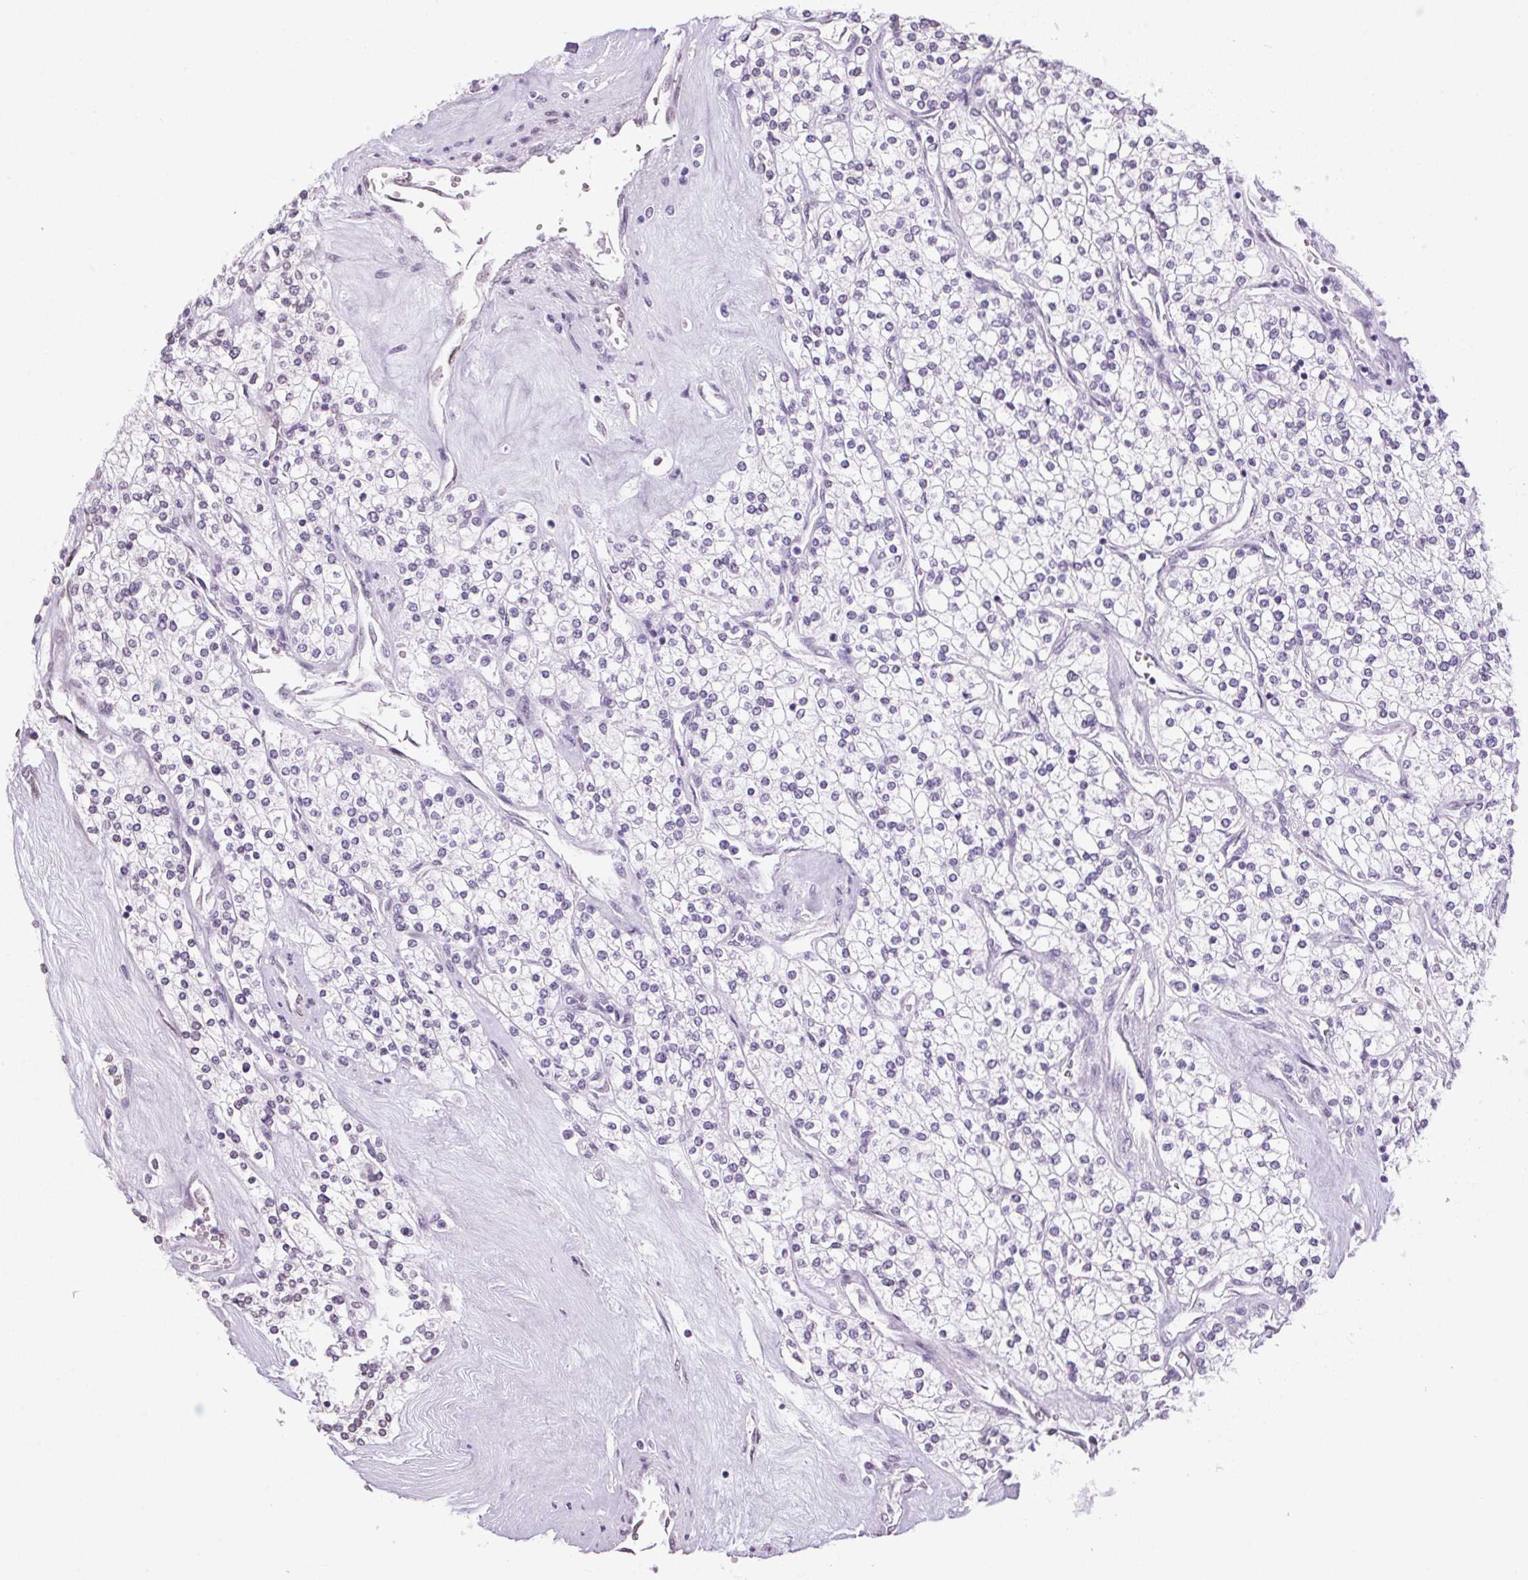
{"staining": {"intensity": "negative", "quantity": "none", "location": "none"}, "tissue": "renal cancer", "cell_type": "Tumor cells", "image_type": "cancer", "snomed": [{"axis": "morphology", "description": "Adenocarcinoma, NOS"}, {"axis": "topography", "description": "Kidney"}], "caption": "Renal cancer was stained to show a protein in brown. There is no significant positivity in tumor cells. (Stains: DAB (3,3'-diaminobenzidine) immunohistochemistry with hematoxylin counter stain, Microscopy: brightfield microscopy at high magnification).", "gene": "TMEM175", "patient": {"sex": "male", "age": 80}}